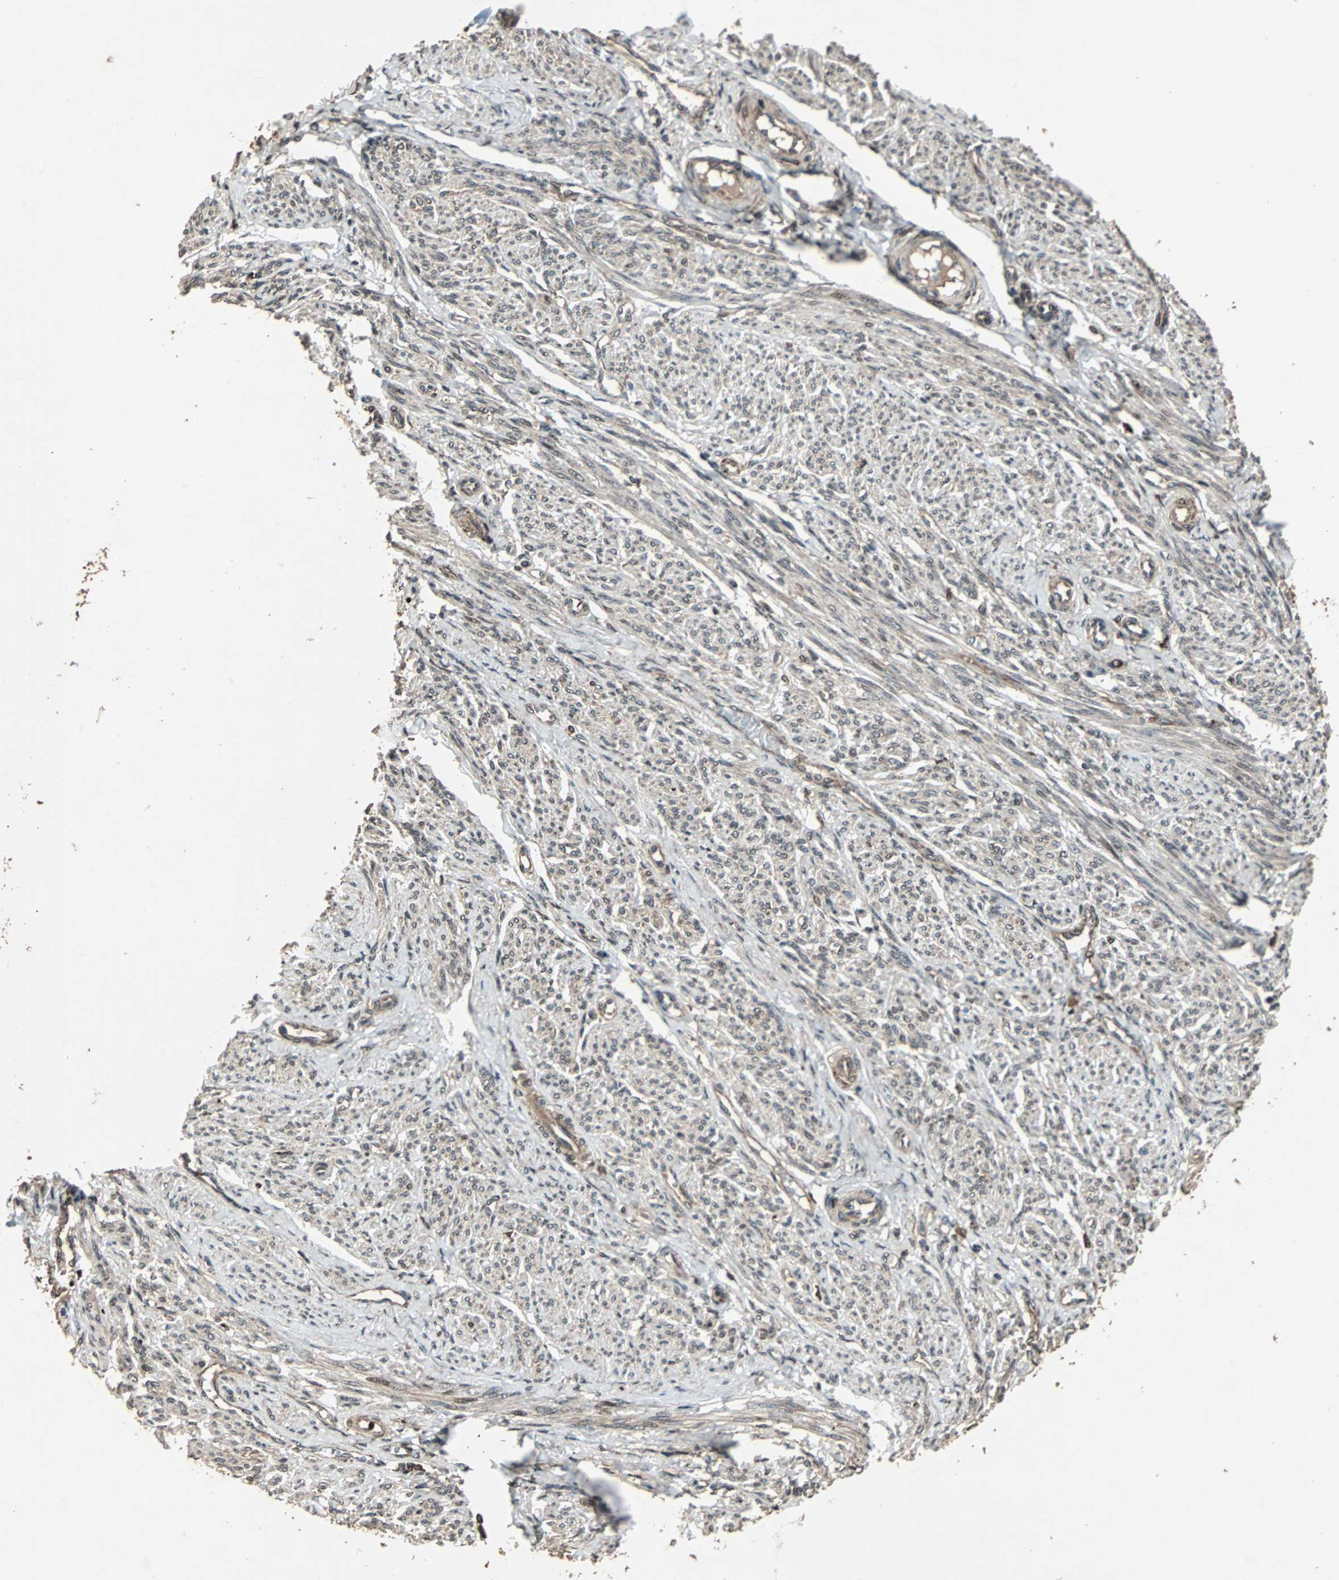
{"staining": {"intensity": "moderate", "quantity": ">75%", "location": "cytoplasmic/membranous"}, "tissue": "smooth muscle", "cell_type": "Smooth muscle cells", "image_type": "normal", "snomed": [{"axis": "morphology", "description": "Normal tissue, NOS"}, {"axis": "topography", "description": "Smooth muscle"}], "caption": "A micrograph of human smooth muscle stained for a protein displays moderate cytoplasmic/membranous brown staining in smooth muscle cells.", "gene": "RAB7A", "patient": {"sex": "female", "age": 65}}